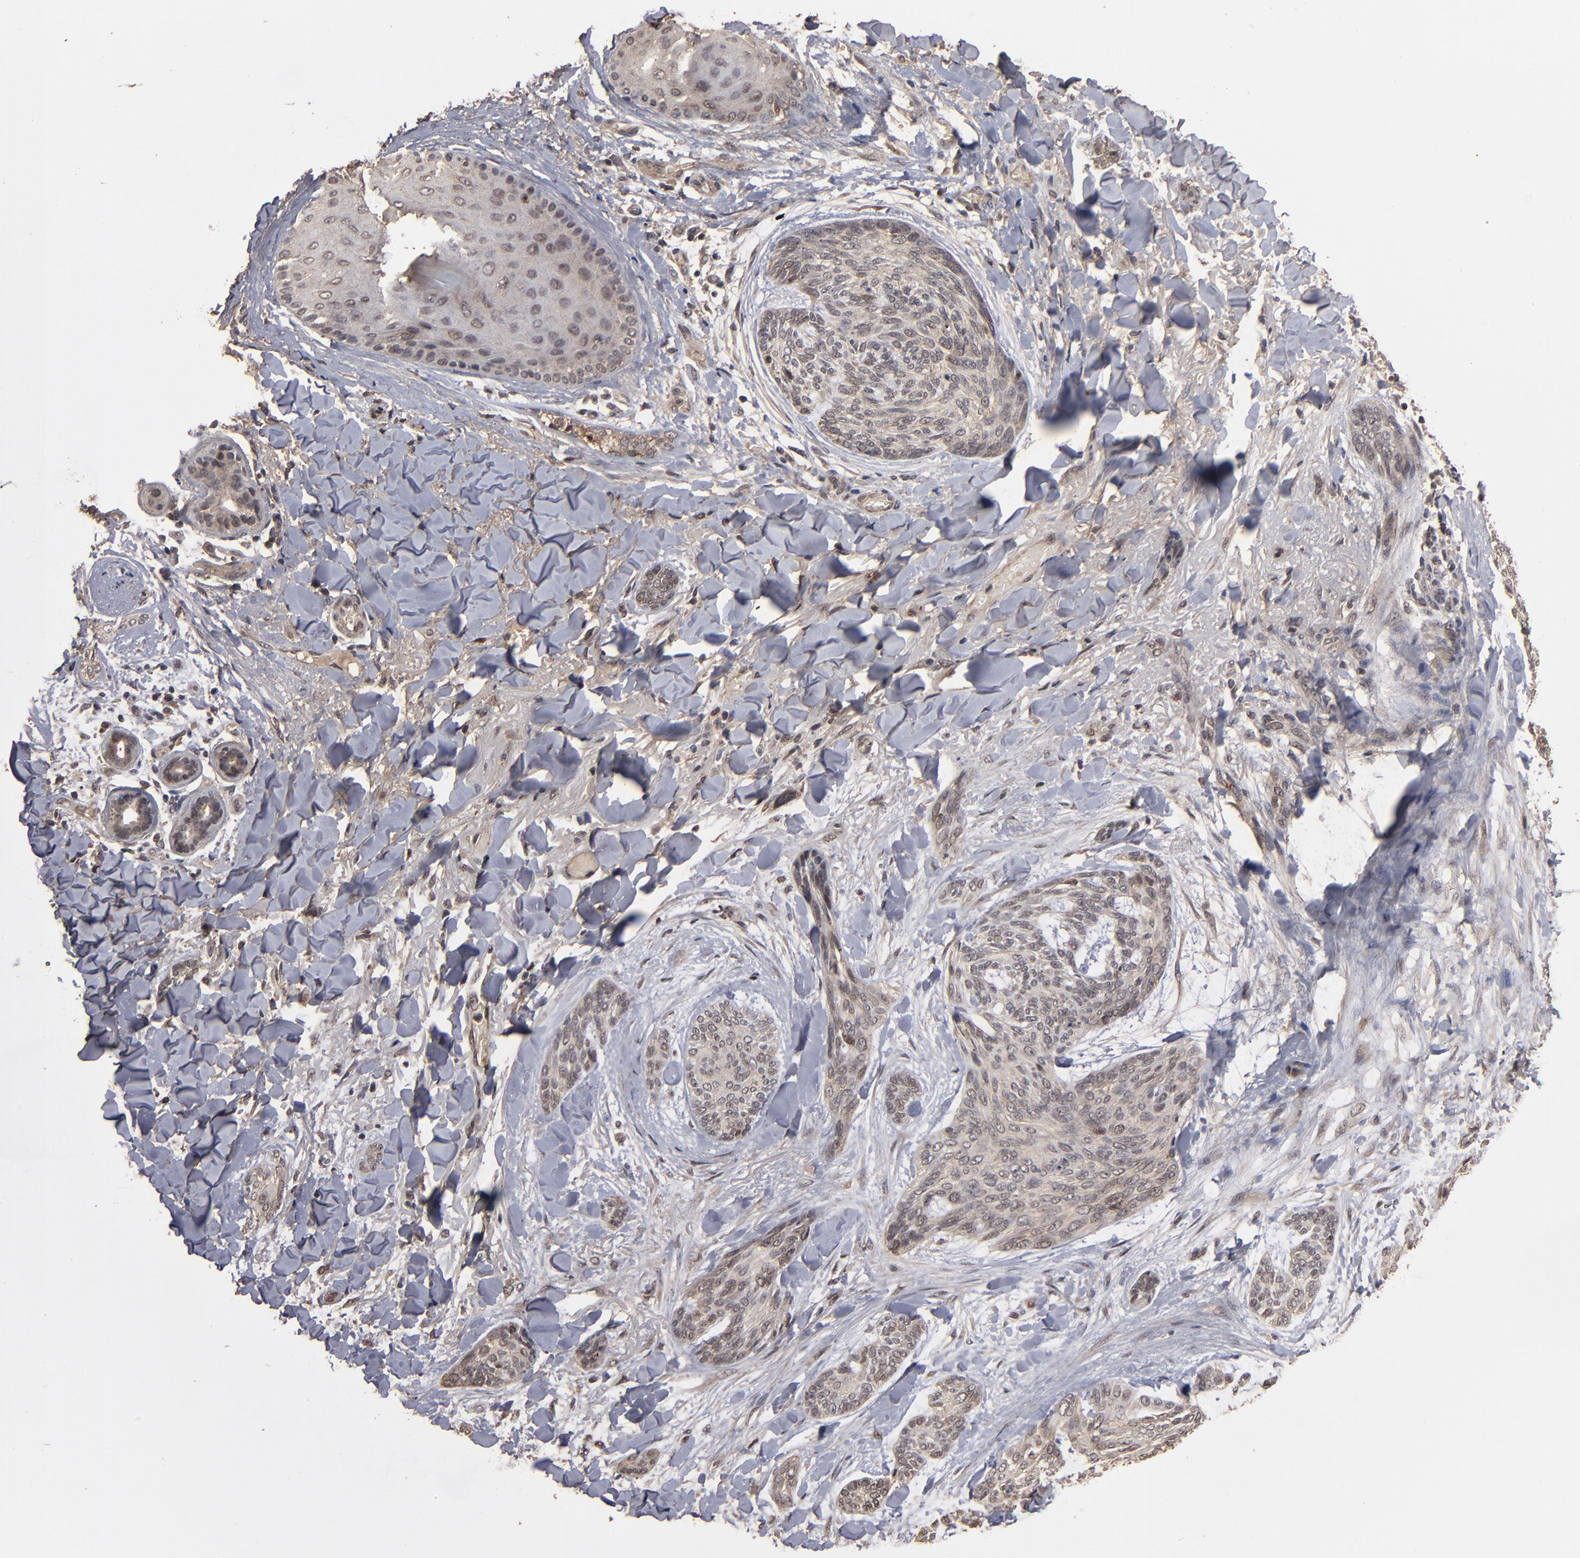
{"staining": {"intensity": "weak", "quantity": "25%-75%", "location": "cytoplasmic/membranous,nuclear"}, "tissue": "skin cancer", "cell_type": "Tumor cells", "image_type": "cancer", "snomed": [{"axis": "morphology", "description": "Normal tissue, NOS"}, {"axis": "morphology", "description": "Basal cell carcinoma"}, {"axis": "topography", "description": "Skin"}], "caption": "There is low levels of weak cytoplasmic/membranous and nuclear positivity in tumor cells of basal cell carcinoma (skin), as demonstrated by immunohistochemical staining (brown color).", "gene": "NXF2B", "patient": {"sex": "female", "age": 71}}